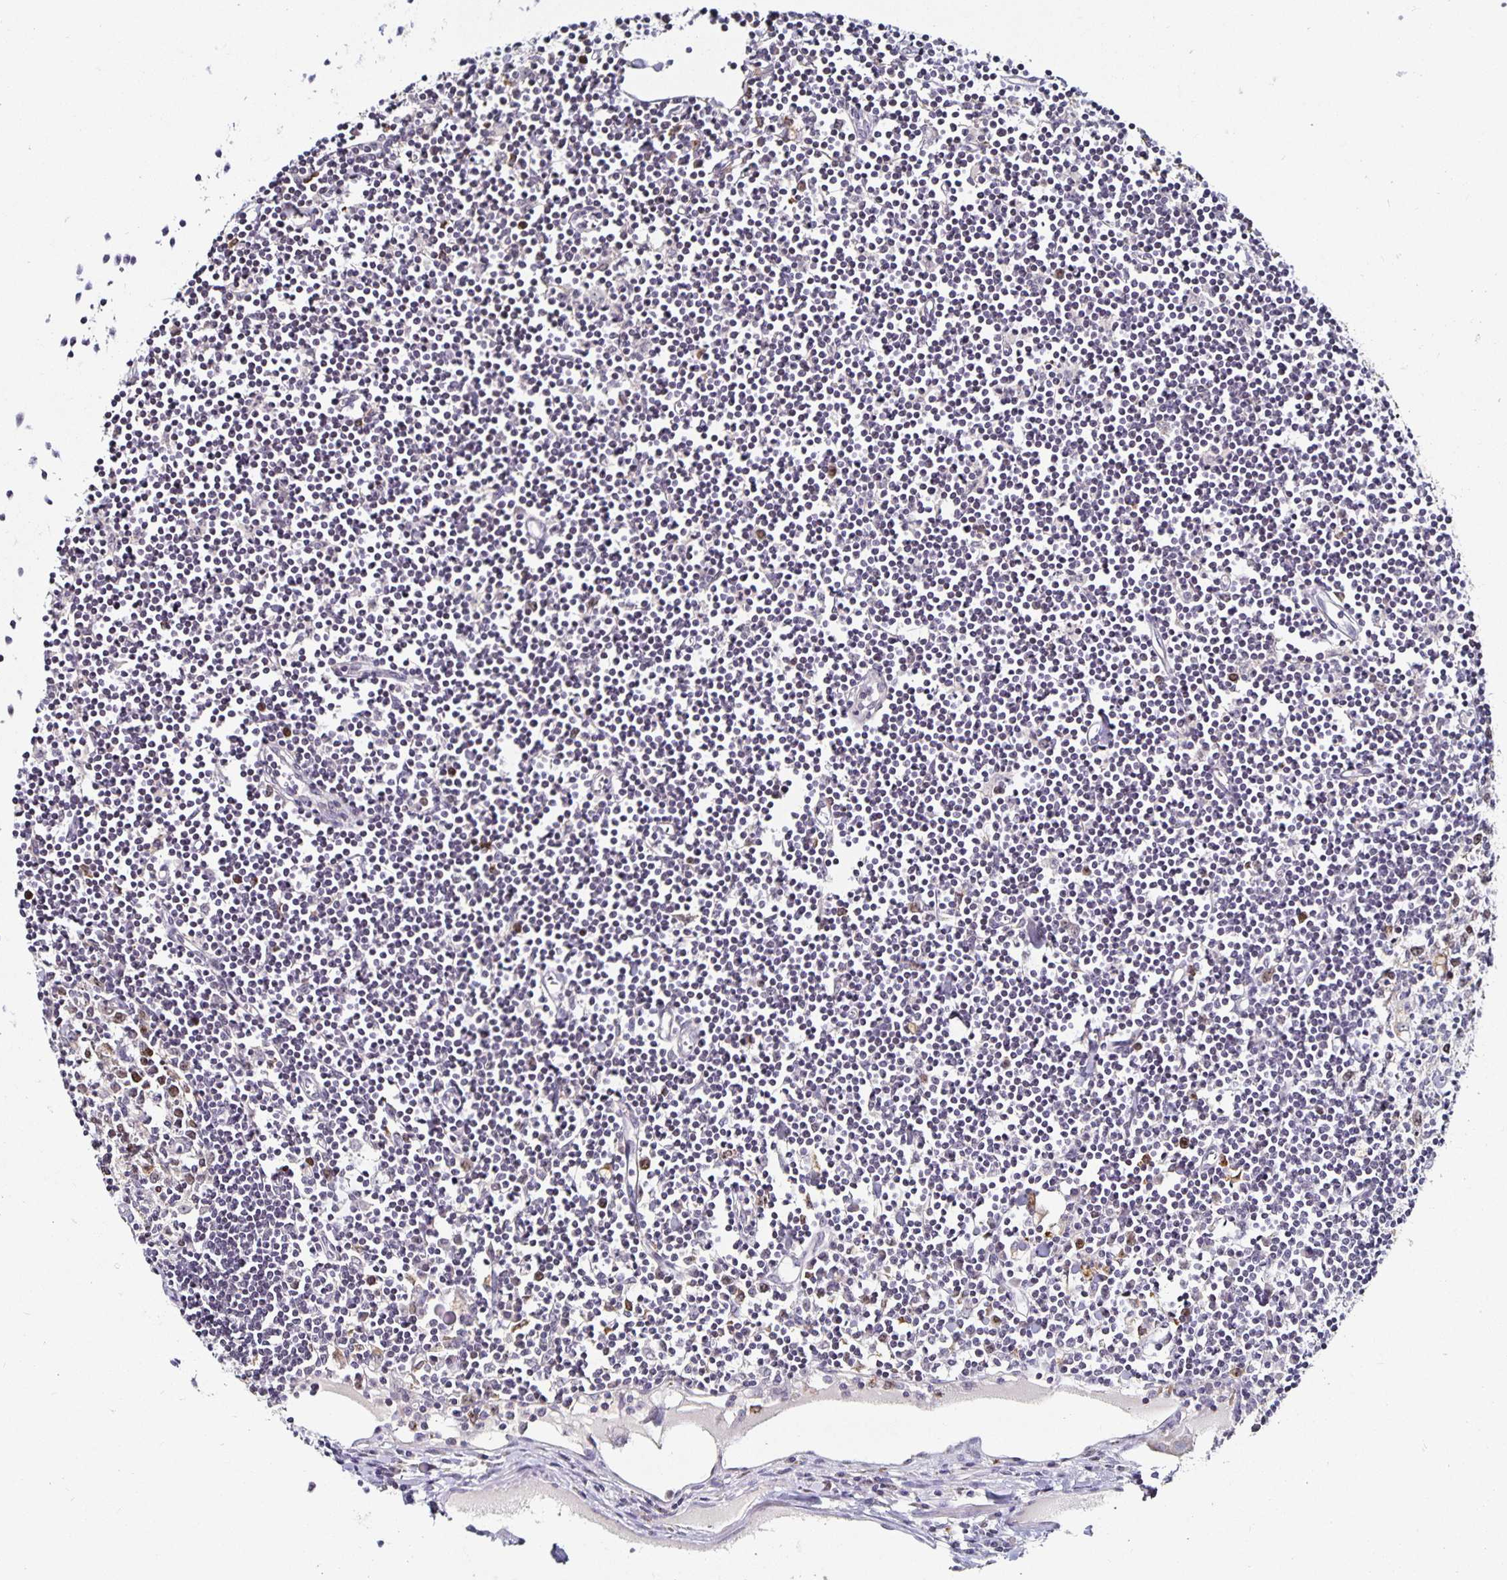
{"staining": {"intensity": "moderate", "quantity": "25%-75%", "location": "cytoplasmic/membranous,nuclear"}, "tissue": "lymph node", "cell_type": "Germinal center cells", "image_type": "normal", "snomed": [{"axis": "morphology", "description": "Normal tissue, NOS"}, {"axis": "topography", "description": "Lymph node"}], "caption": "A medium amount of moderate cytoplasmic/membranous,nuclear staining is present in approximately 25%-75% of germinal center cells in normal lymph node. Nuclei are stained in blue.", "gene": "ANLN", "patient": {"sex": "female", "age": 65}}